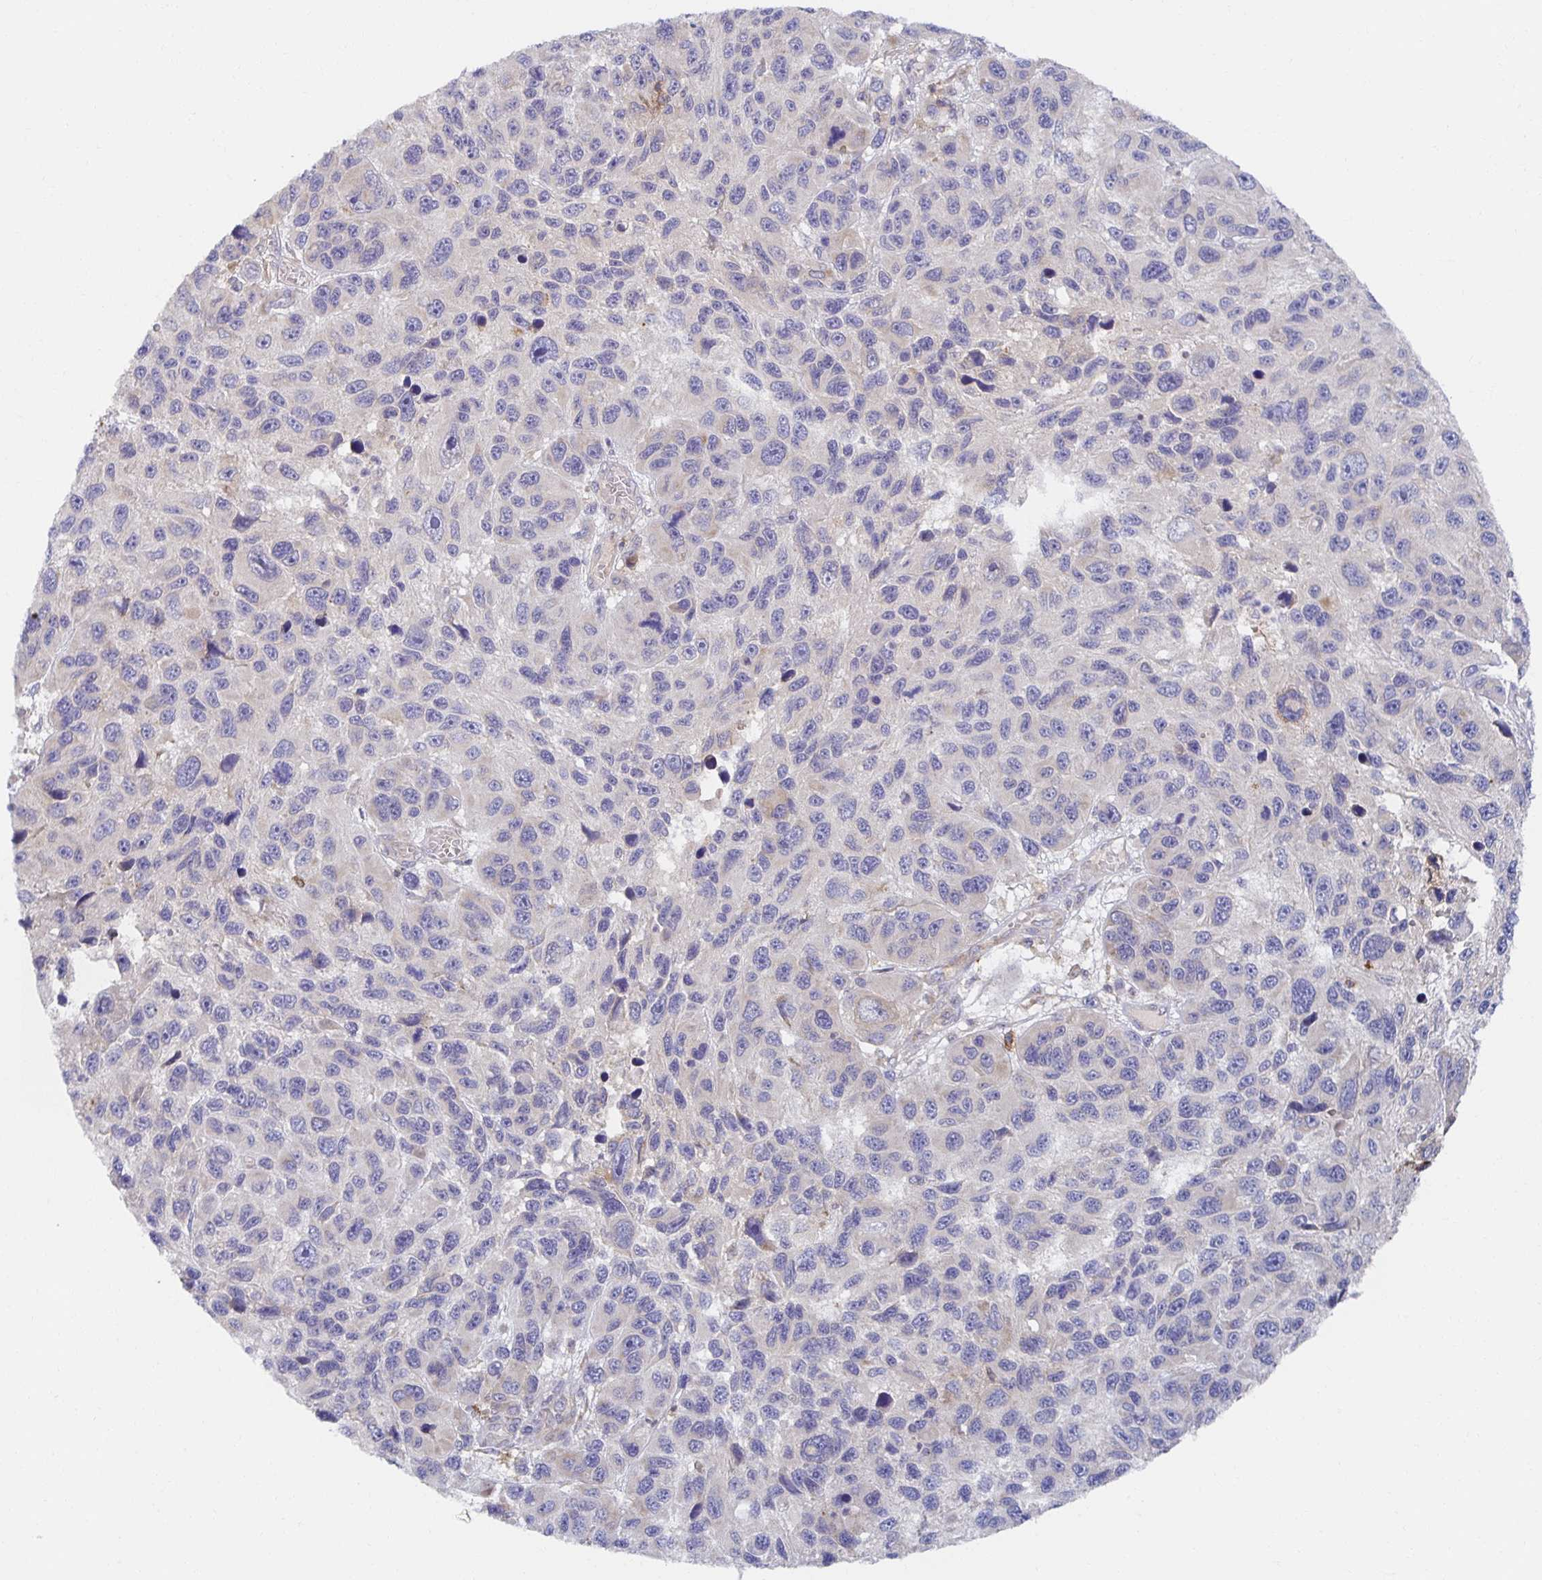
{"staining": {"intensity": "negative", "quantity": "none", "location": "none"}, "tissue": "melanoma", "cell_type": "Tumor cells", "image_type": "cancer", "snomed": [{"axis": "morphology", "description": "Malignant melanoma, NOS"}, {"axis": "topography", "description": "Skin"}], "caption": "Histopathology image shows no protein positivity in tumor cells of malignant melanoma tissue.", "gene": "BAD", "patient": {"sex": "male", "age": 53}}